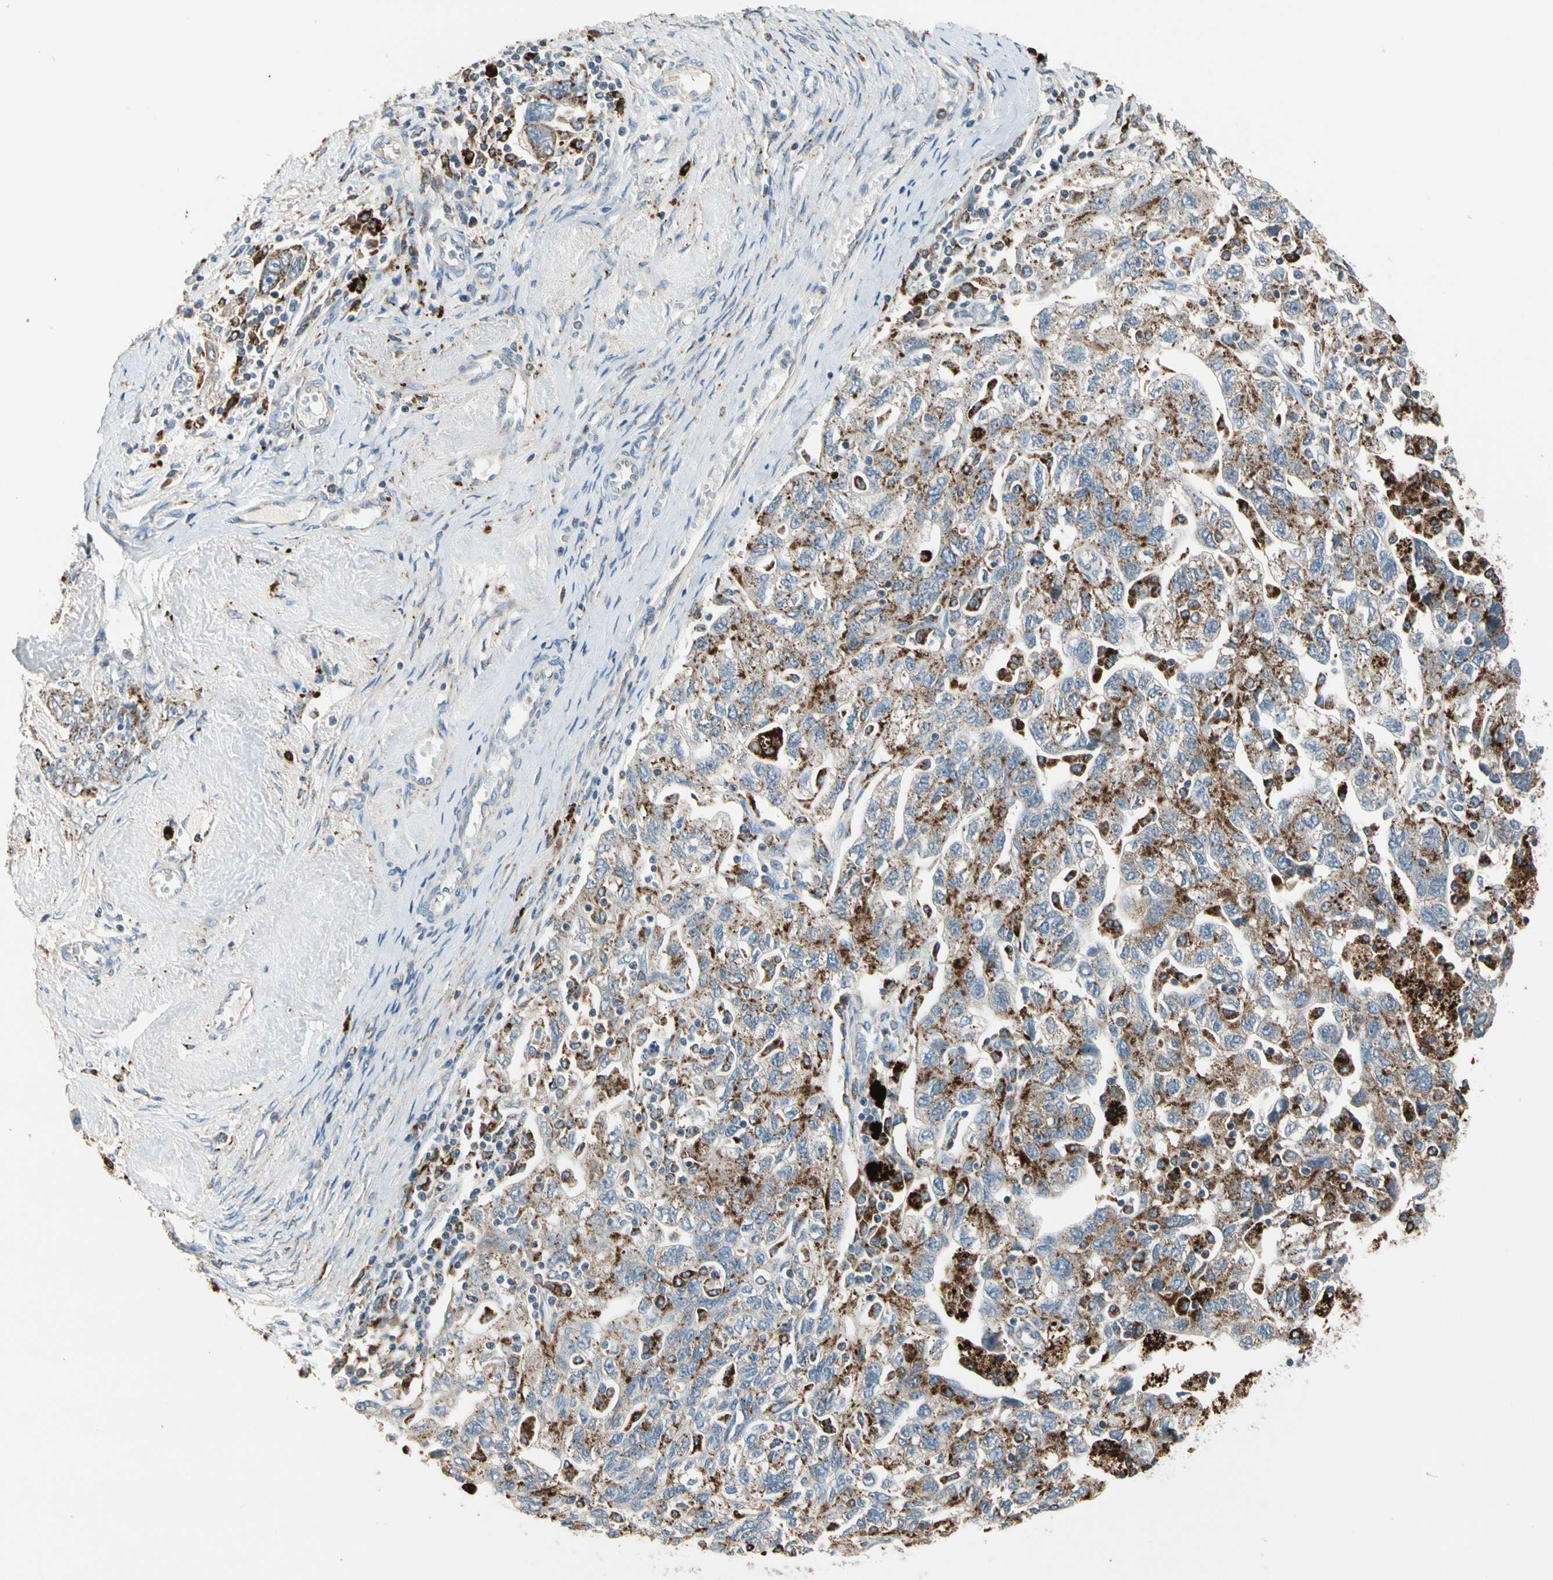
{"staining": {"intensity": "strong", "quantity": "25%-75%", "location": "cytoplasmic/membranous"}, "tissue": "ovarian cancer", "cell_type": "Tumor cells", "image_type": "cancer", "snomed": [{"axis": "morphology", "description": "Carcinoma, NOS"}, {"axis": "morphology", "description": "Cystadenocarcinoma, serous, NOS"}, {"axis": "topography", "description": "Ovary"}], "caption": "High-power microscopy captured an immunohistochemistry histopathology image of serous cystadenocarcinoma (ovarian), revealing strong cytoplasmic/membranous staining in approximately 25%-75% of tumor cells. The protein of interest is shown in brown color, while the nuclei are stained blue.", "gene": "GM2A", "patient": {"sex": "female", "age": 69}}